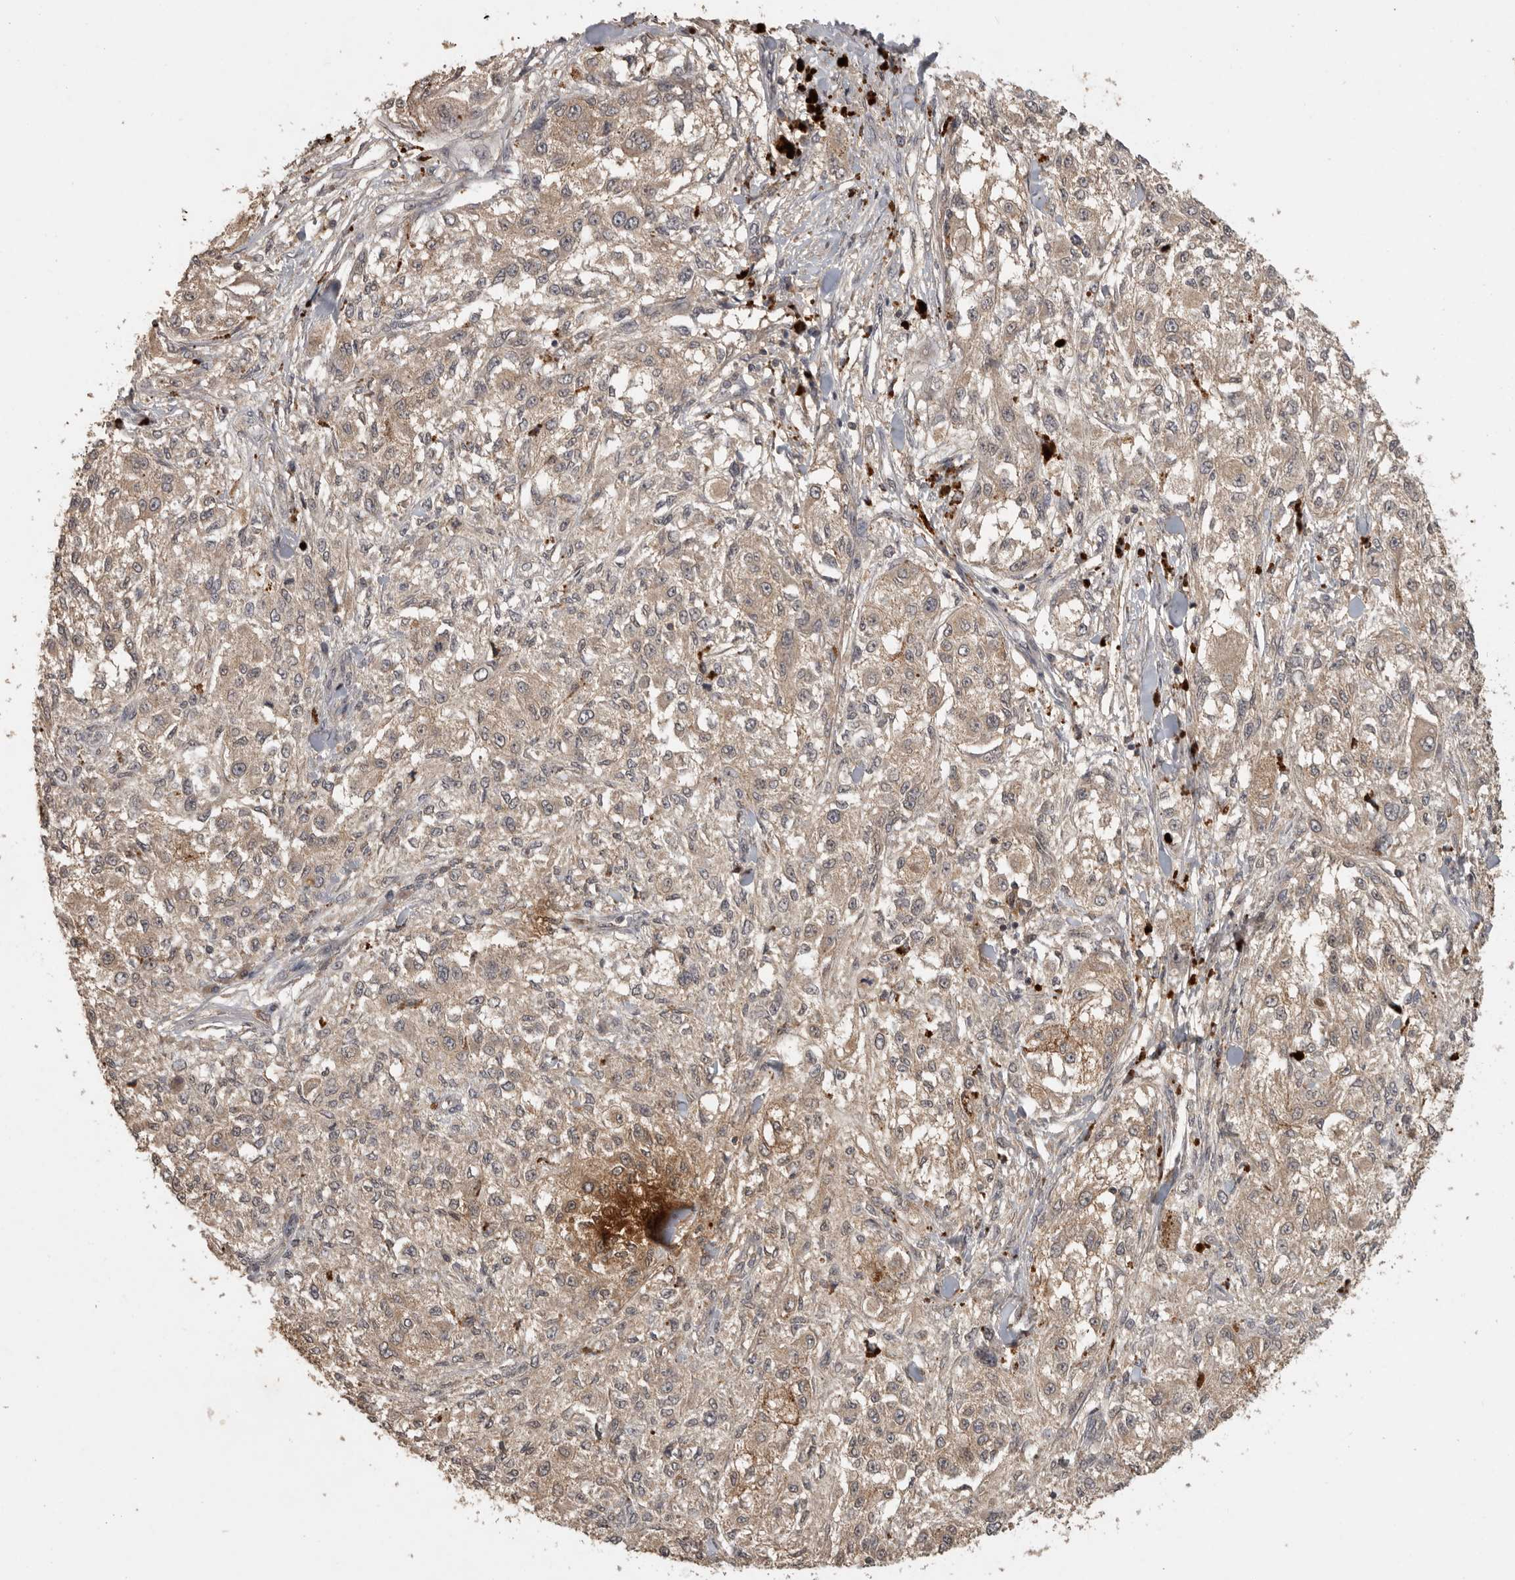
{"staining": {"intensity": "weak", "quantity": ">75%", "location": "cytoplasmic/membranous"}, "tissue": "melanoma", "cell_type": "Tumor cells", "image_type": "cancer", "snomed": [{"axis": "morphology", "description": "Necrosis, NOS"}, {"axis": "morphology", "description": "Malignant melanoma, NOS"}, {"axis": "topography", "description": "Skin"}], "caption": "This photomicrograph displays IHC staining of human melanoma, with low weak cytoplasmic/membranous staining in approximately >75% of tumor cells.", "gene": "ADAMTS4", "patient": {"sex": "female", "age": 87}}